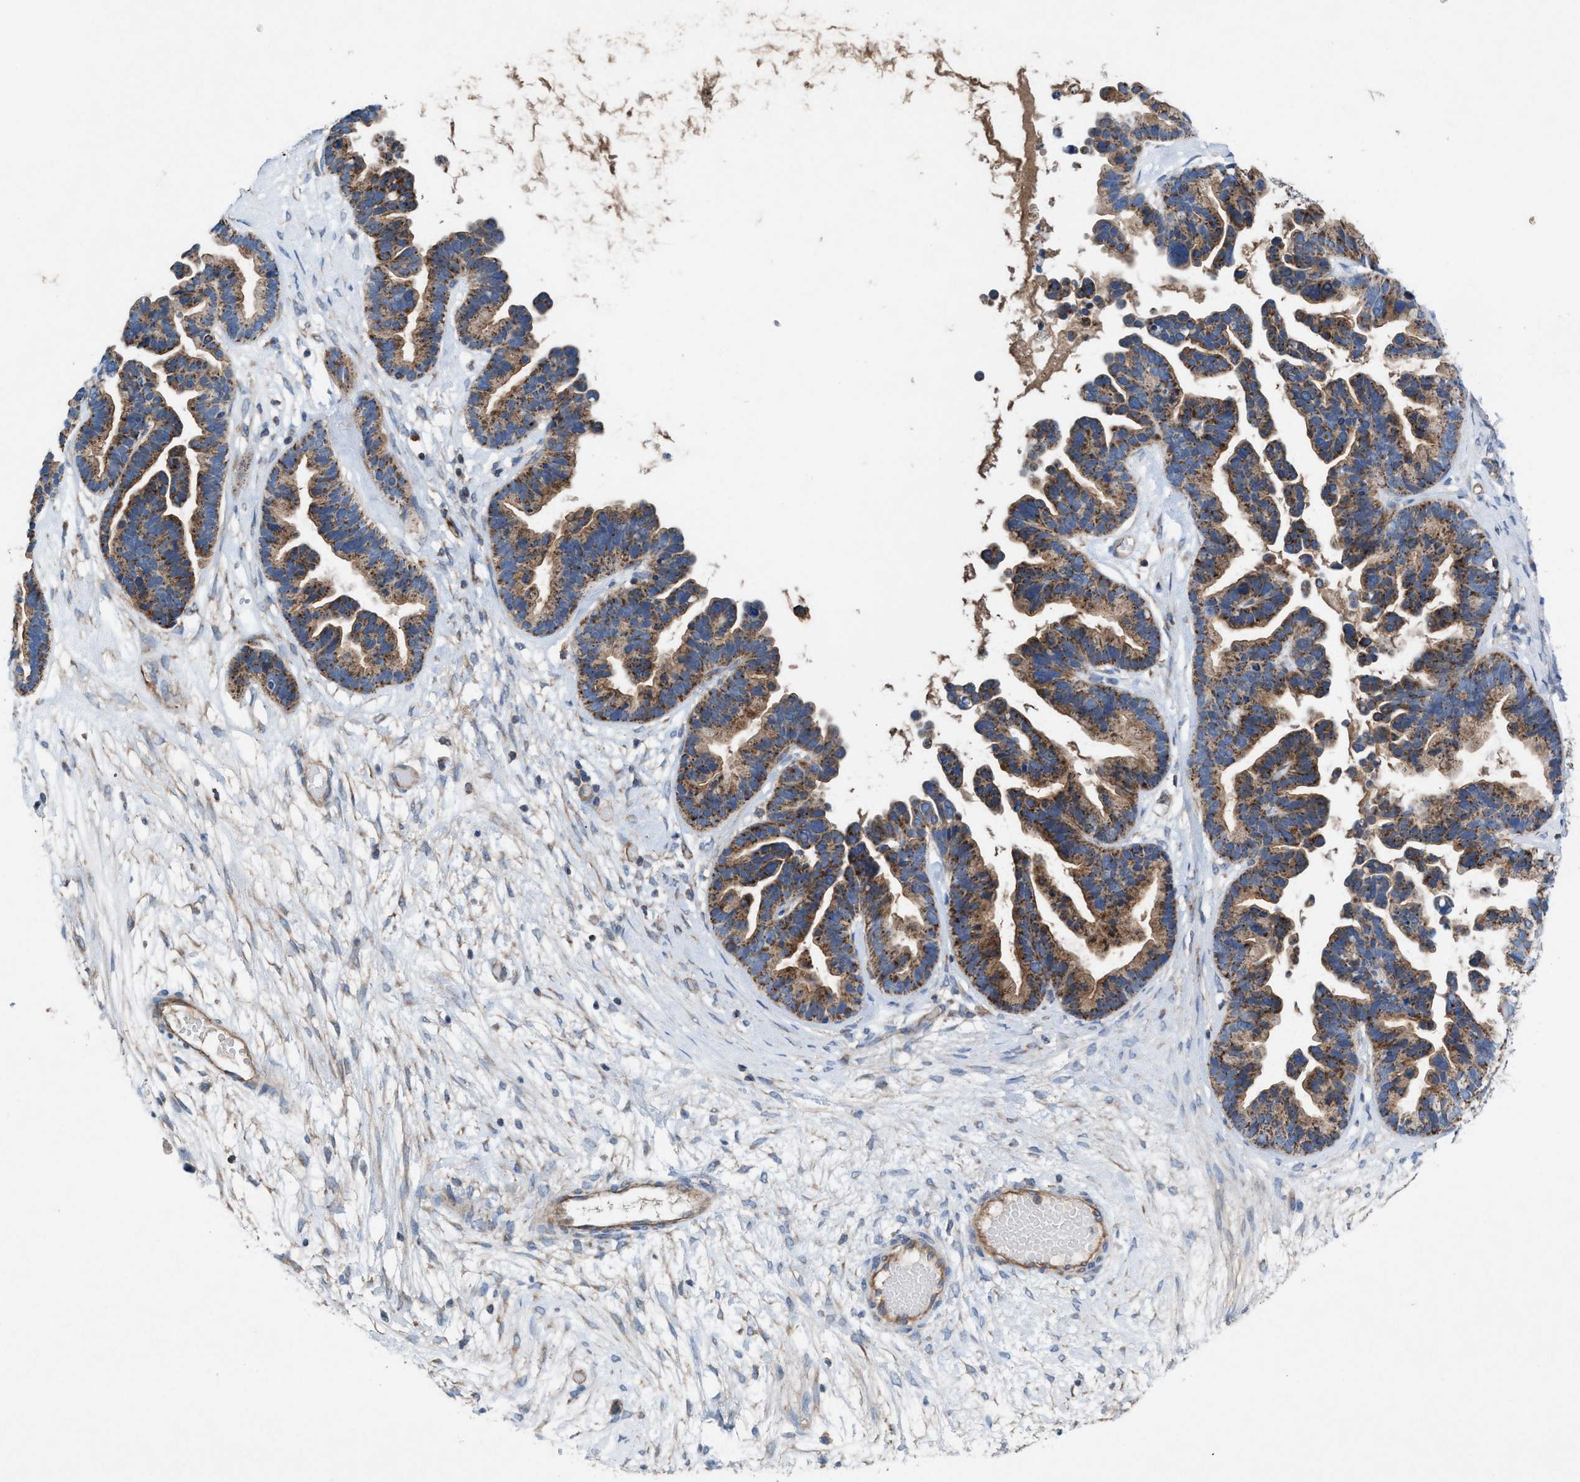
{"staining": {"intensity": "moderate", "quantity": ">75%", "location": "cytoplasmic/membranous"}, "tissue": "ovarian cancer", "cell_type": "Tumor cells", "image_type": "cancer", "snomed": [{"axis": "morphology", "description": "Cystadenocarcinoma, serous, NOS"}, {"axis": "topography", "description": "Ovary"}], "caption": "IHC (DAB) staining of human ovarian cancer exhibits moderate cytoplasmic/membranous protein expression in approximately >75% of tumor cells. (DAB (3,3'-diaminobenzidine) IHC, brown staining for protein, blue staining for nuclei).", "gene": "MRM1", "patient": {"sex": "female", "age": 56}}